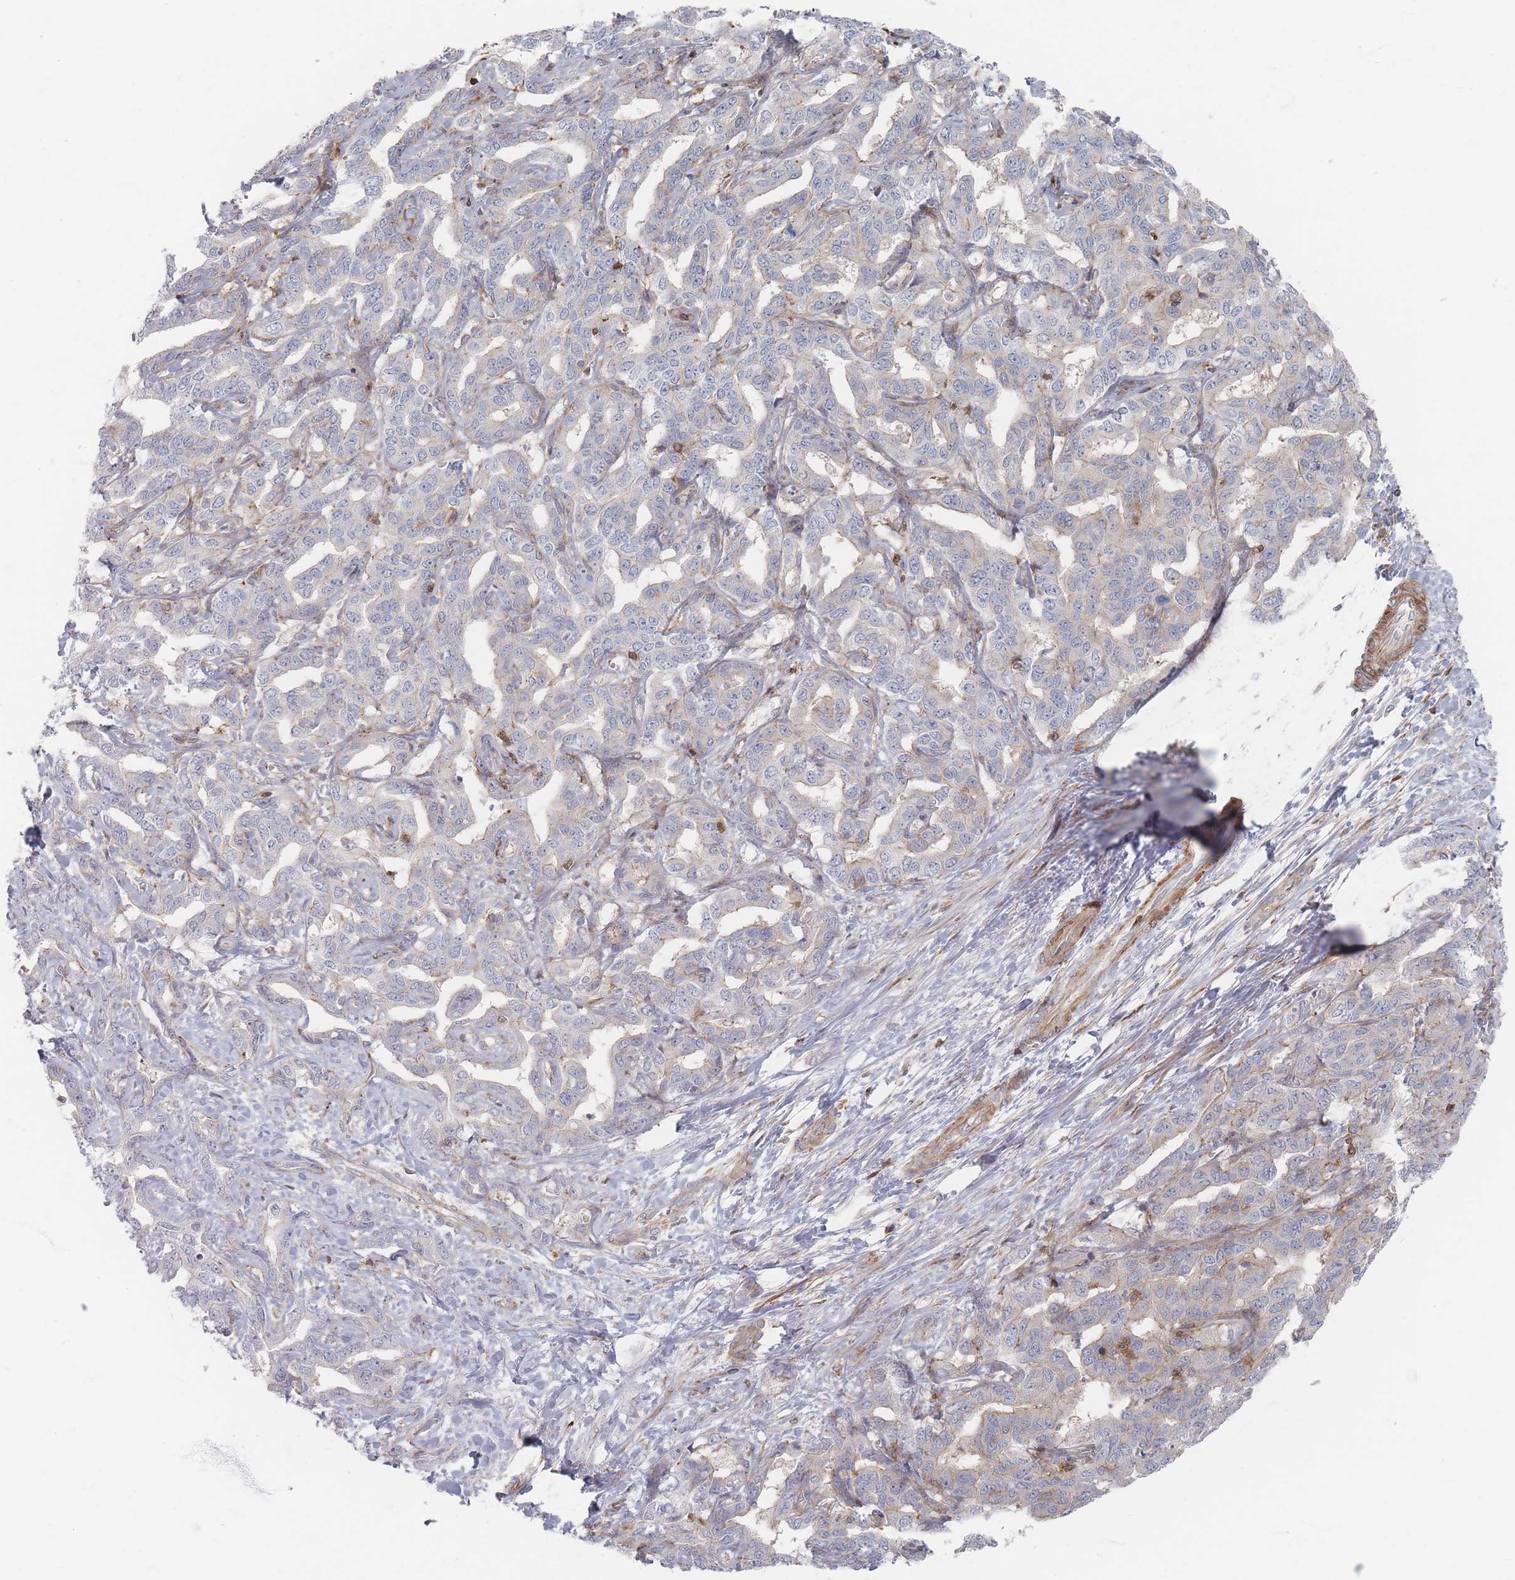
{"staining": {"intensity": "weak", "quantity": "<25%", "location": "cytoplasmic/membranous"}, "tissue": "liver cancer", "cell_type": "Tumor cells", "image_type": "cancer", "snomed": [{"axis": "morphology", "description": "Cholangiocarcinoma"}, {"axis": "topography", "description": "Liver"}], "caption": "Immunohistochemistry (IHC) photomicrograph of liver cancer stained for a protein (brown), which exhibits no positivity in tumor cells.", "gene": "ZNF852", "patient": {"sex": "male", "age": 59}}